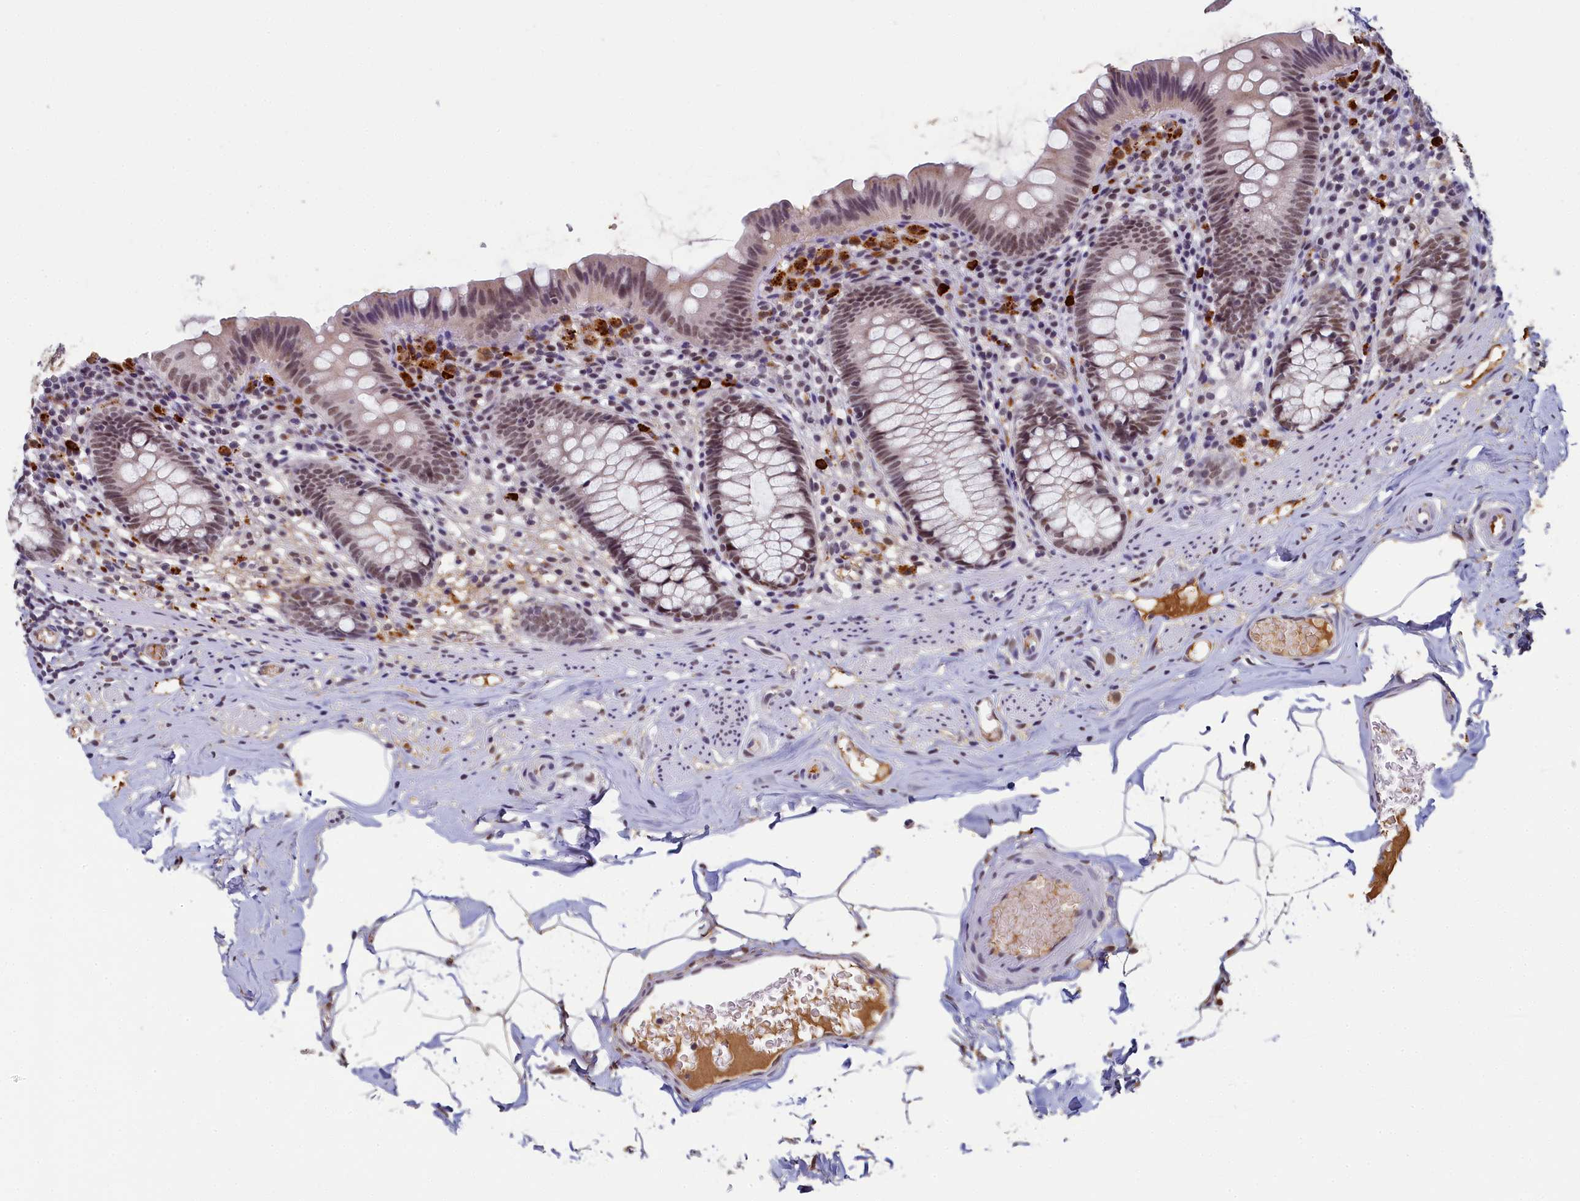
{"staining": {"intensity": "moderate", "quantity": "25%-75%", "location": "nuclear"}, "tissue": "appendix", "cell_type": "Glandular cells", "image_type": "normal", "snomed": [{"axis": "morphology", "description": "Normal tissue, NOS"}, {"axis": "topography", "description": "Appendix"}], "caption": "Immunohistochemistry (IHC) of benign appendix shows medium levels of moderate nuclear positivity in approximately 25%-75% of glandular cells.", "gene": "INTS14", "patient": {"sex": "male", "age": 55}}